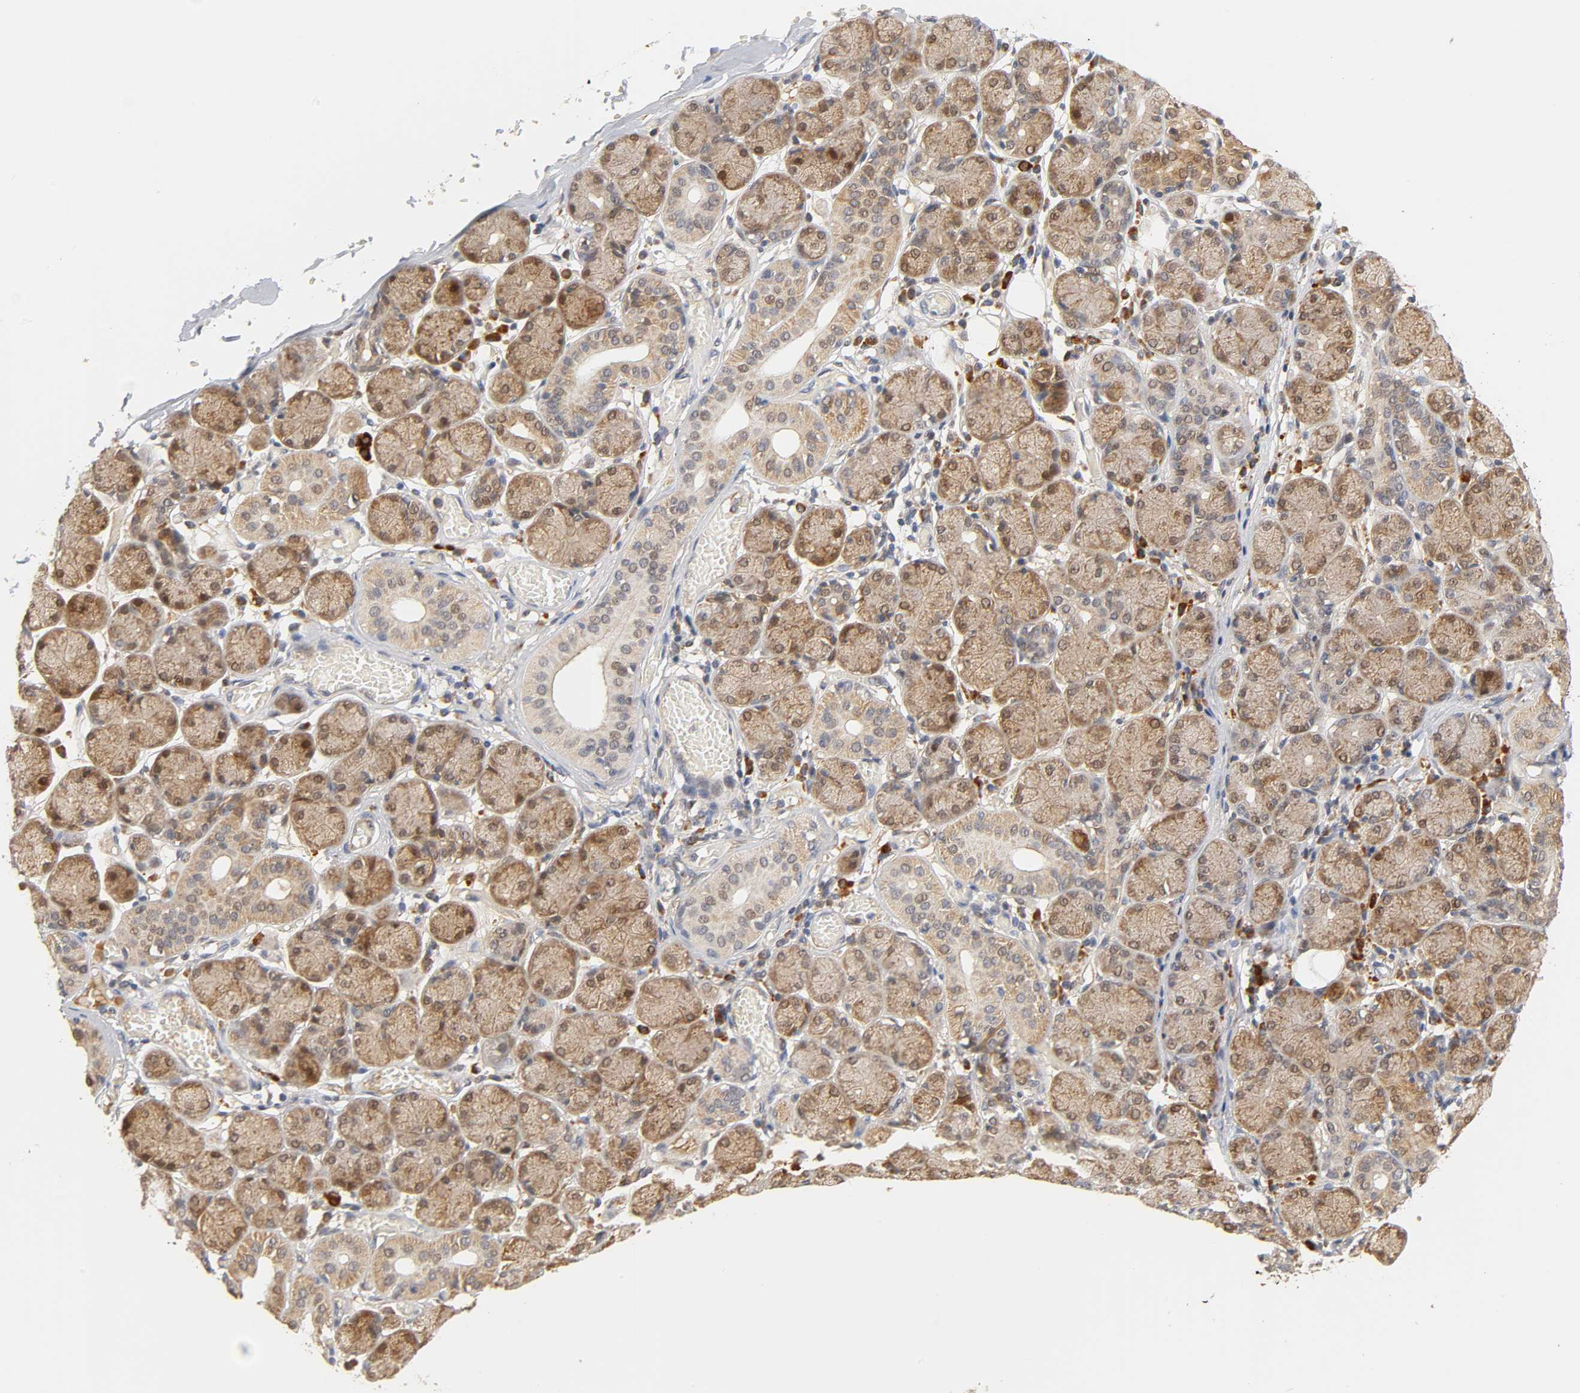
{"staining": {"intensity": "moderate", "quantity": ">75%", "location": "cytoplasmic/membranous,nuclear"}, "tissue": "salivary gland", "cell_type": "Glandular cells", "image_type": "normal", "snomed": [{"axis": "morphology", "description": "Normal tissue, NOS"}, {"axis": "topography", "description": "Salivary gland"}], "caption": "IHC (DAB (3,3'-diaminobenzidine)) staining of normal human salivary gland demonstrates moderate cytoplasmic/membranous,nuclear protein expression in about >75% of glandular cells. Using DAB (brown) and hematoxylin (blue) stains, captured at high magnification using brightfield microscopy.", "gene": "GSTZ1", "patient": {"sex": "female", "age": 24}}